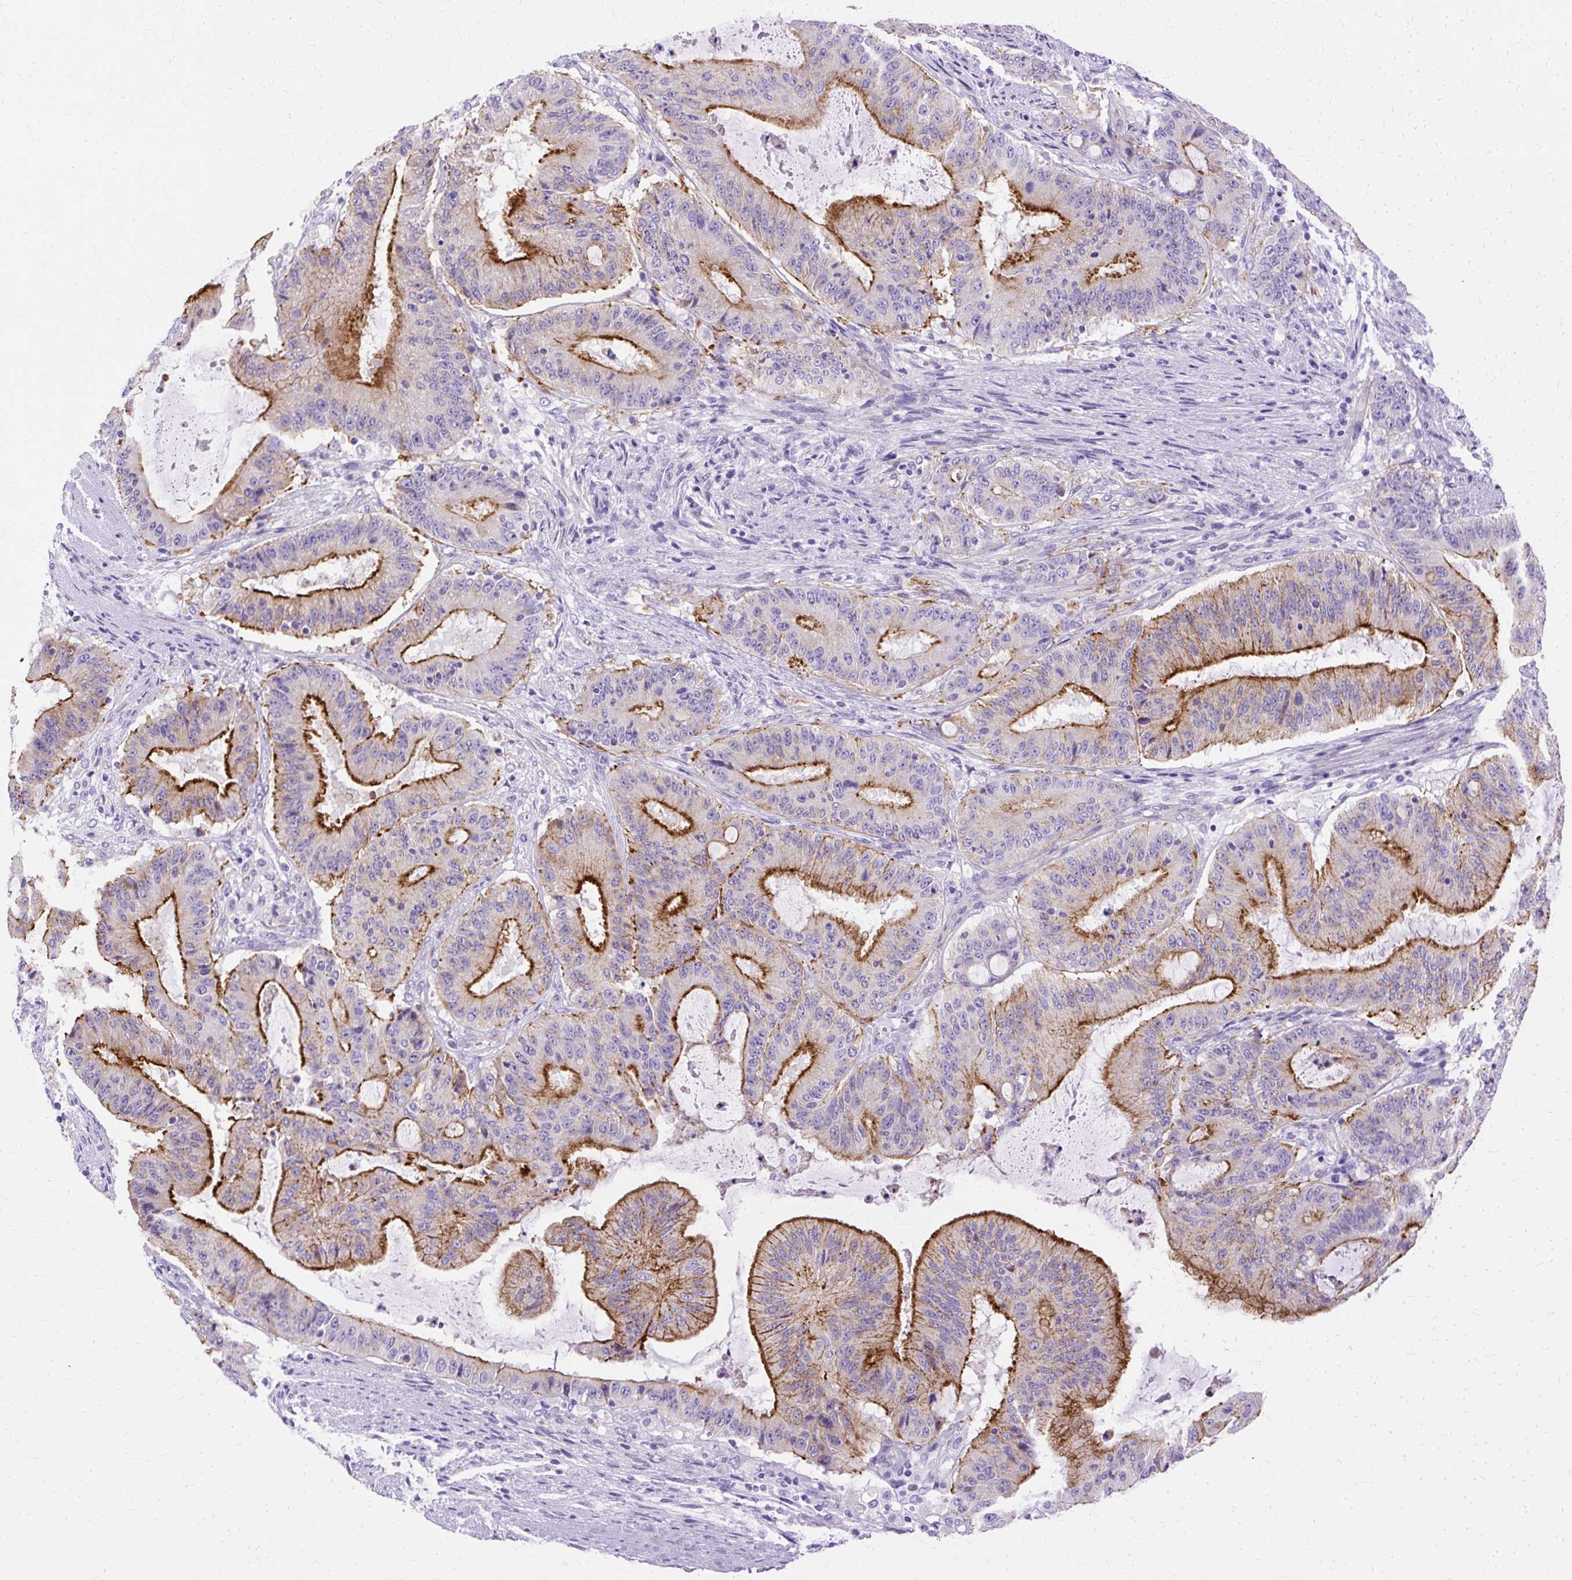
{"staining": {"intensity": "strong", "quantity": "25%-75%", "location": "cytoplasmic/membranous"}, "tissue": "liver cancer", "cell_type": "Tumor cells", "image_type": "cancer", "snomed": [{"axis": "morphology", "description": "Normal tissue, NOS"}, {"axis": "morphology", "description": "Cholangiocarcinoma"}, {"axis": "topography", "description": "Liver"}, {"axis": "topography", "description": "Peripheral nerve tissue"}], "caption": "Liver cancer (cholangiocarcinoma) stained with a brown dye demonstrates strong cytoplasmic/membranous positive expression in approximately 25%-75% of tumor cells.", "gene": "MYO6", "patient": {"sex": "female", "age": 73}}